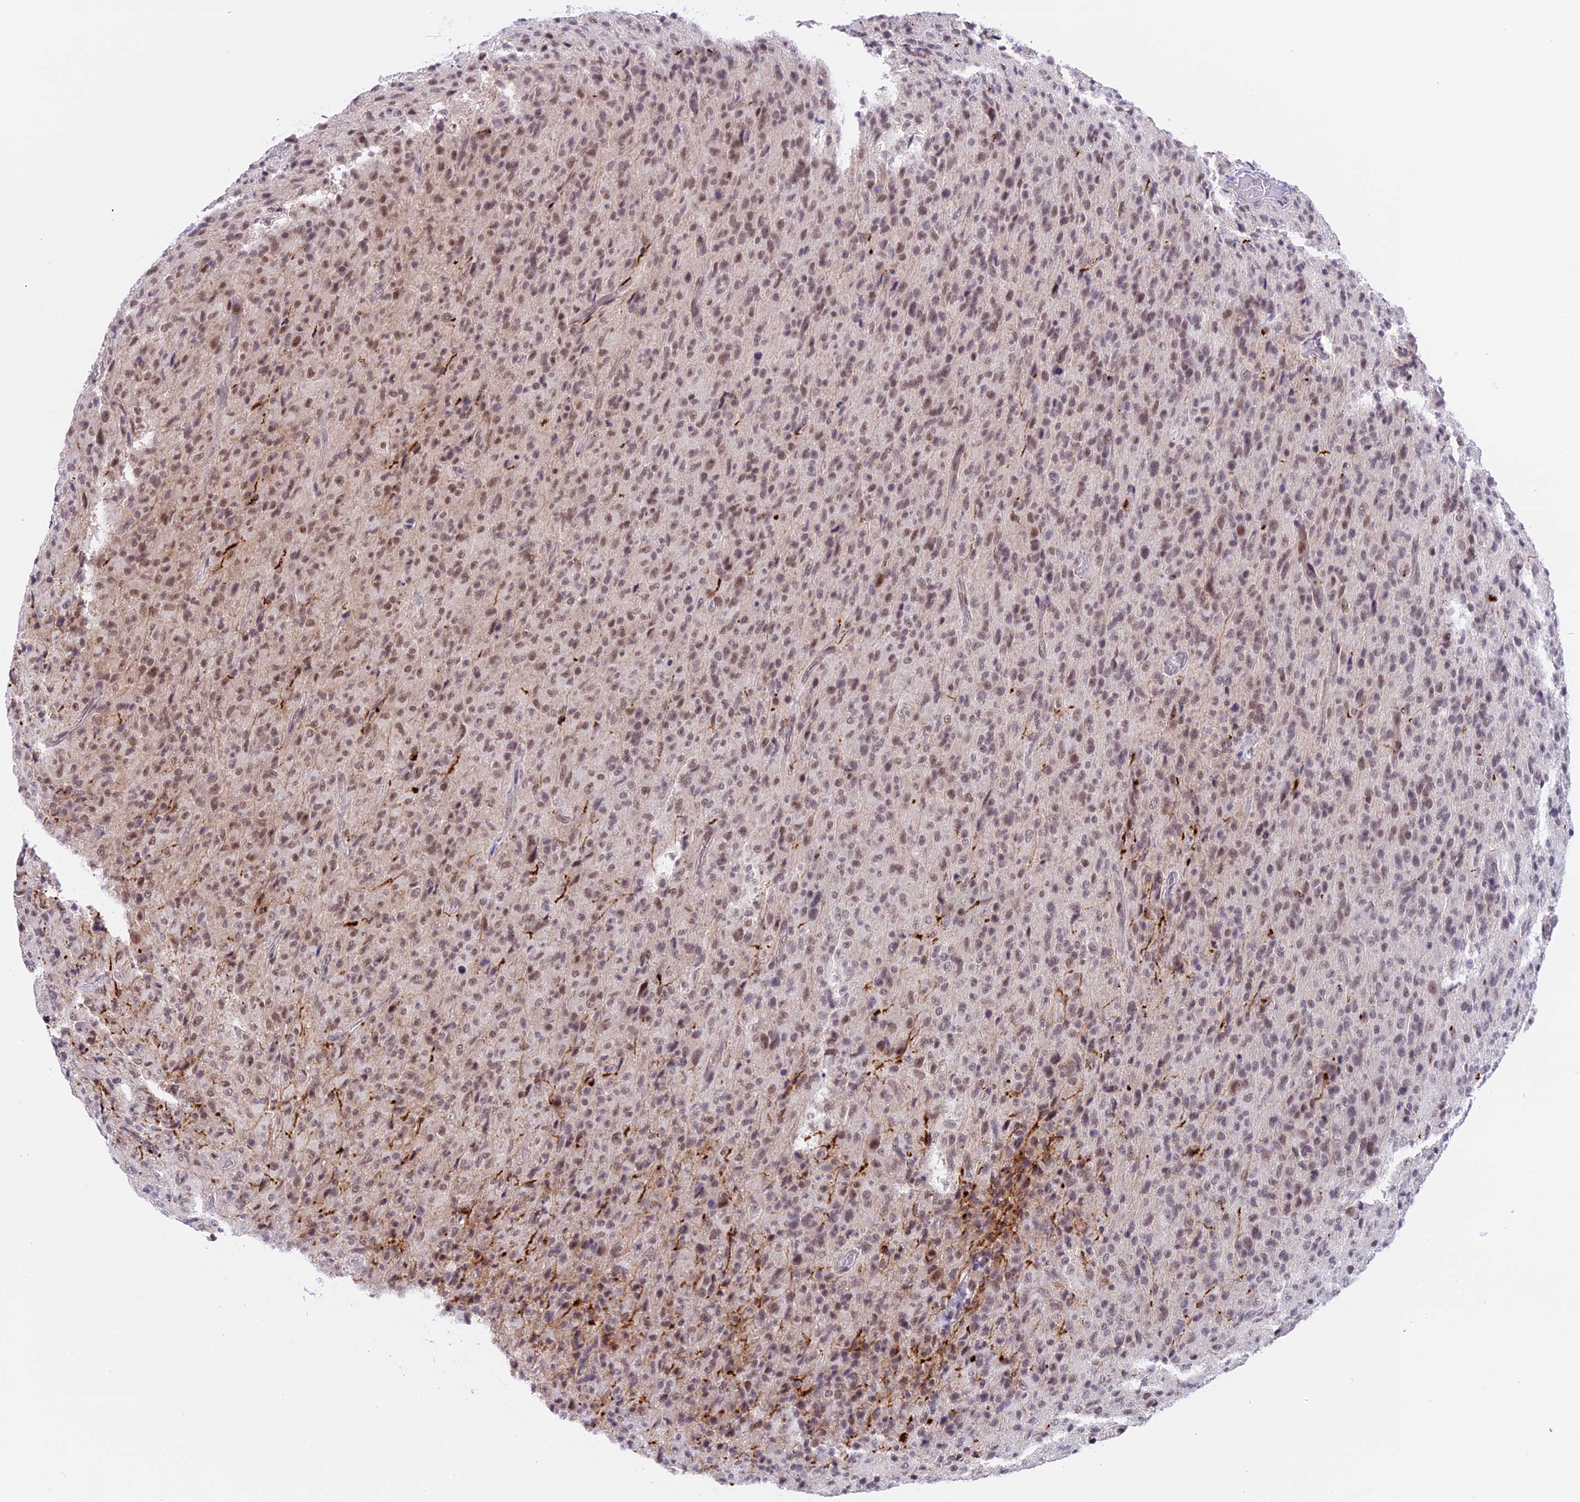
{"staining": {"intensity": "moderate", "quantity": ">75%", "location": "nuclear"}, "tissue": "glioma", "cell_type": "Tumor cells", "image_type": "cancer", "snomed": [{"axis": "morphology", "description": "Glioma, malignant, High grade"}, {"axis": "topography", "description": "Brain"}], "caption": "Glioma stained for a protein (brown) displays moderate nuclear positive expression in about >75% of tumor cells.", "gene": "TADA3", "patient": {"sex": "female", "age": 57}}